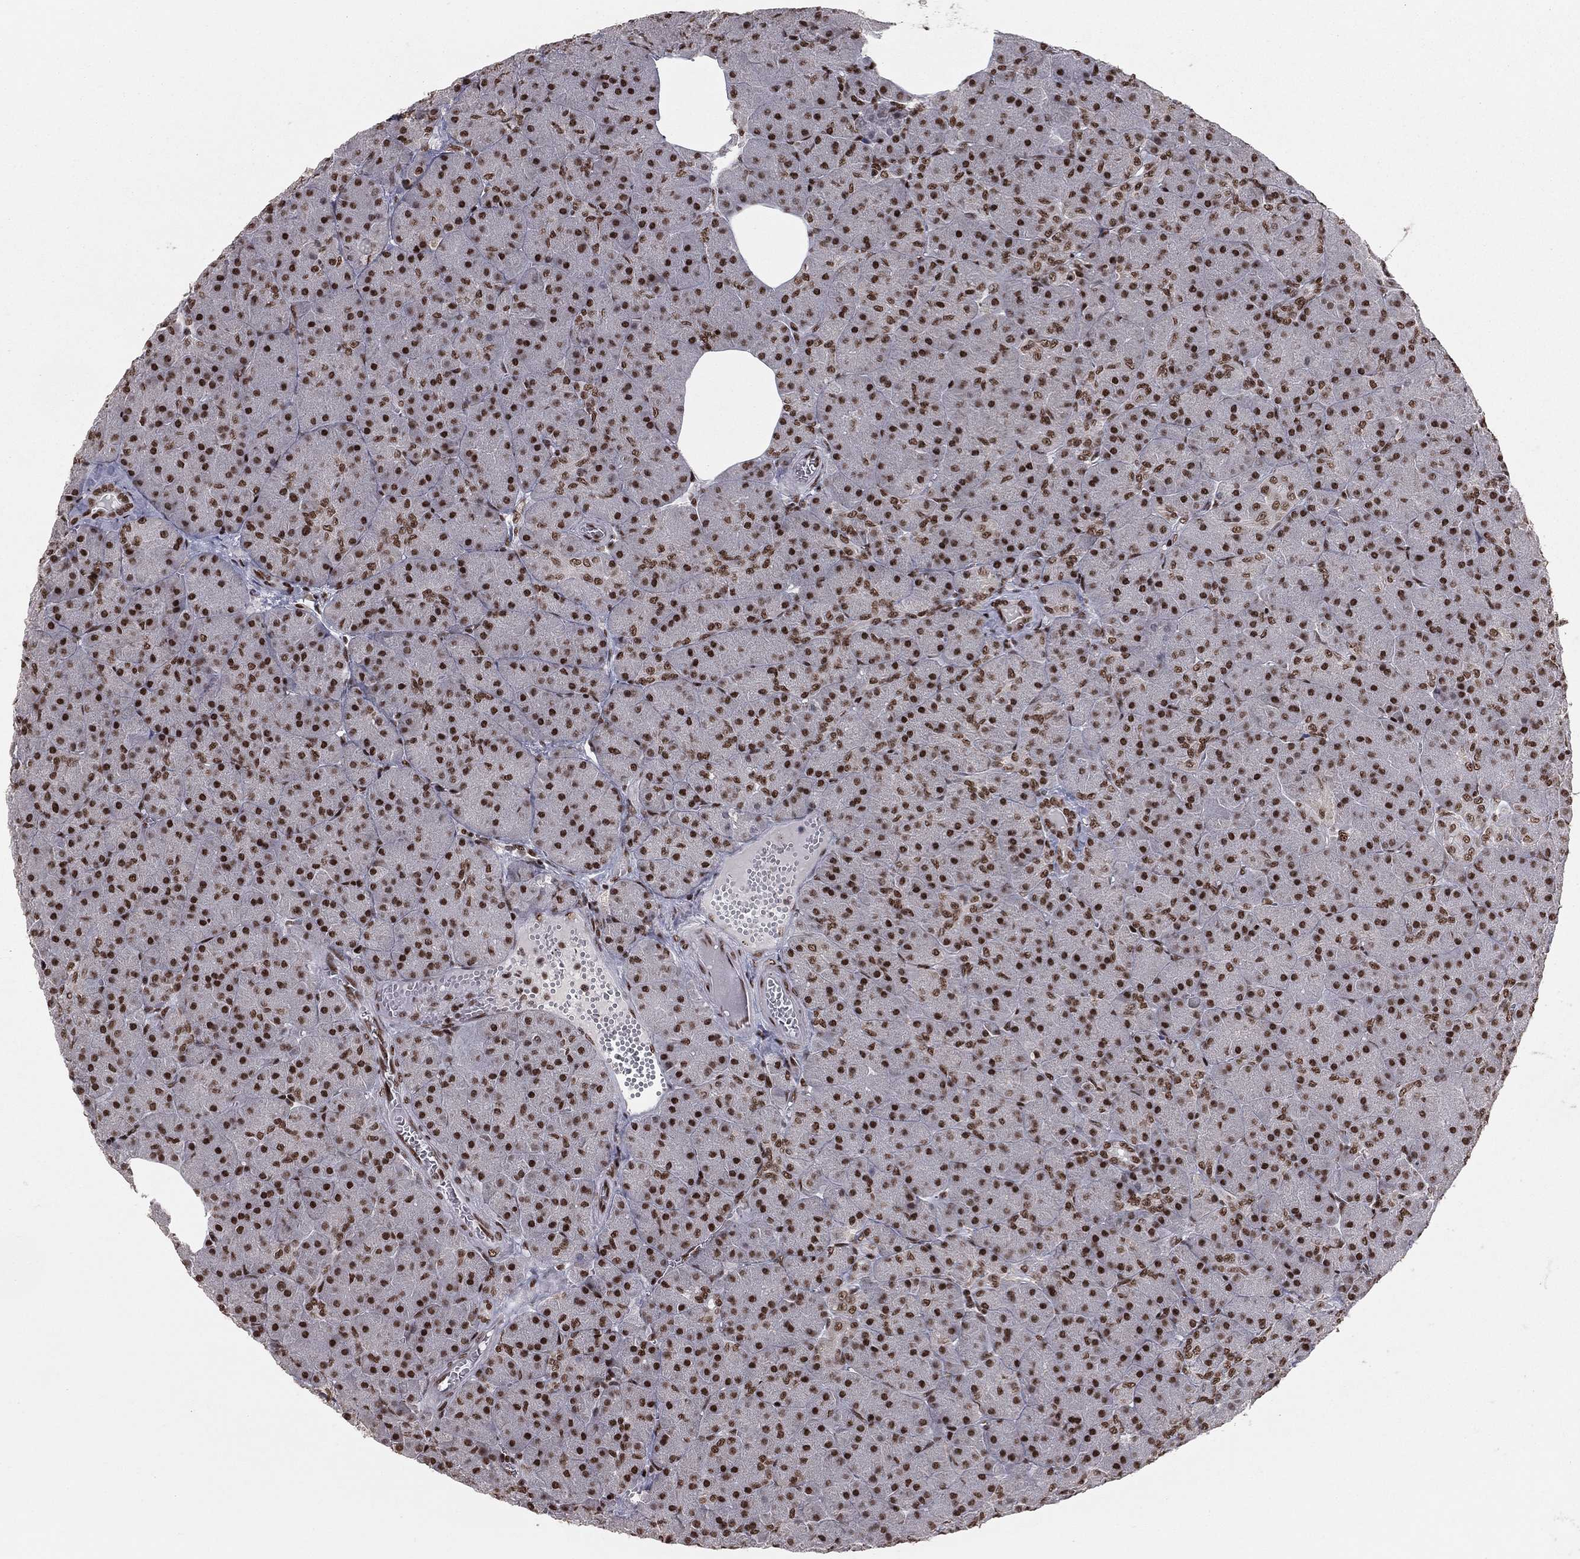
{"staining": {"intensity": "strong", "quantity": ">75%", "location": "nuclear"}, "tissue": "pancreas", "cell_type": "Exocrine glandular cells", "image_type": "normal", "snomed": [{"axis": "morphology", "description": "Normal tissue, NOS"}, {"axis": "topography", "description": "Pancreas"}], "caption": "Immunohistochemistry (IHC) staining of unremarkable pancreas, which displays high levels of strong nuclear positivity in approximately >75% of exocrine glandular cells indicating strong nuclear protein staining. The staining was performed using DAB (brown) for protein detection and nuclei were counterstained in hematoxylin (blue).", "gene": "NFYB", "patient": {"sex": "male", "age": 61}}